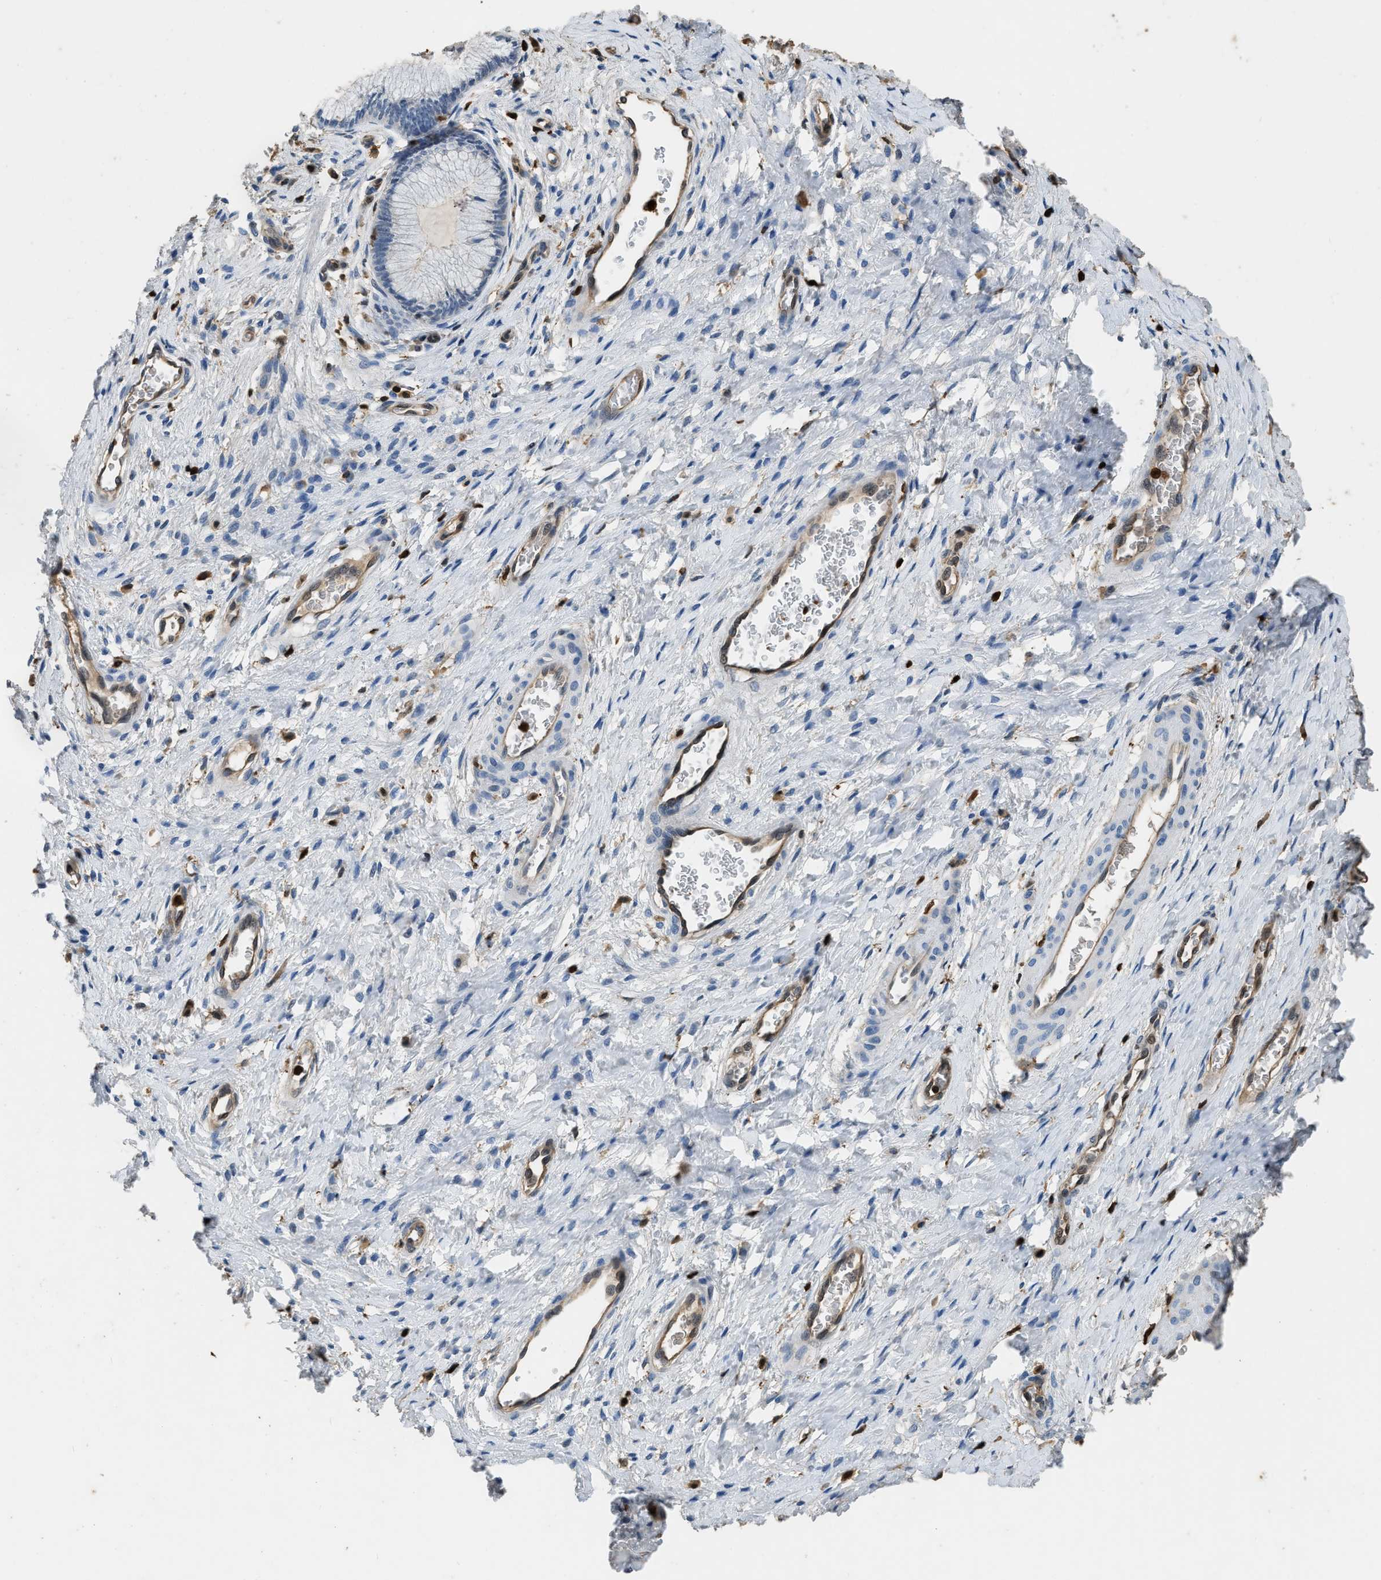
{"staining": {"intensity": "negative", "quantity": "none", "location": "none"}, "tissue": "cervix", "cell_type": "Glandular cells", "image_type": "normal", "snomed": [{"axis": "morphology", "description": "Normal tissue, NOS"}, {"axis": "topography", "description": "Cervix"}], "caption": "Human cervix stained for a protein using immunohistochemistry exhibits no positivity in glandular cells.", "gene": "ARHGDIB", "patient": {"sex": "female", "age": 55}}